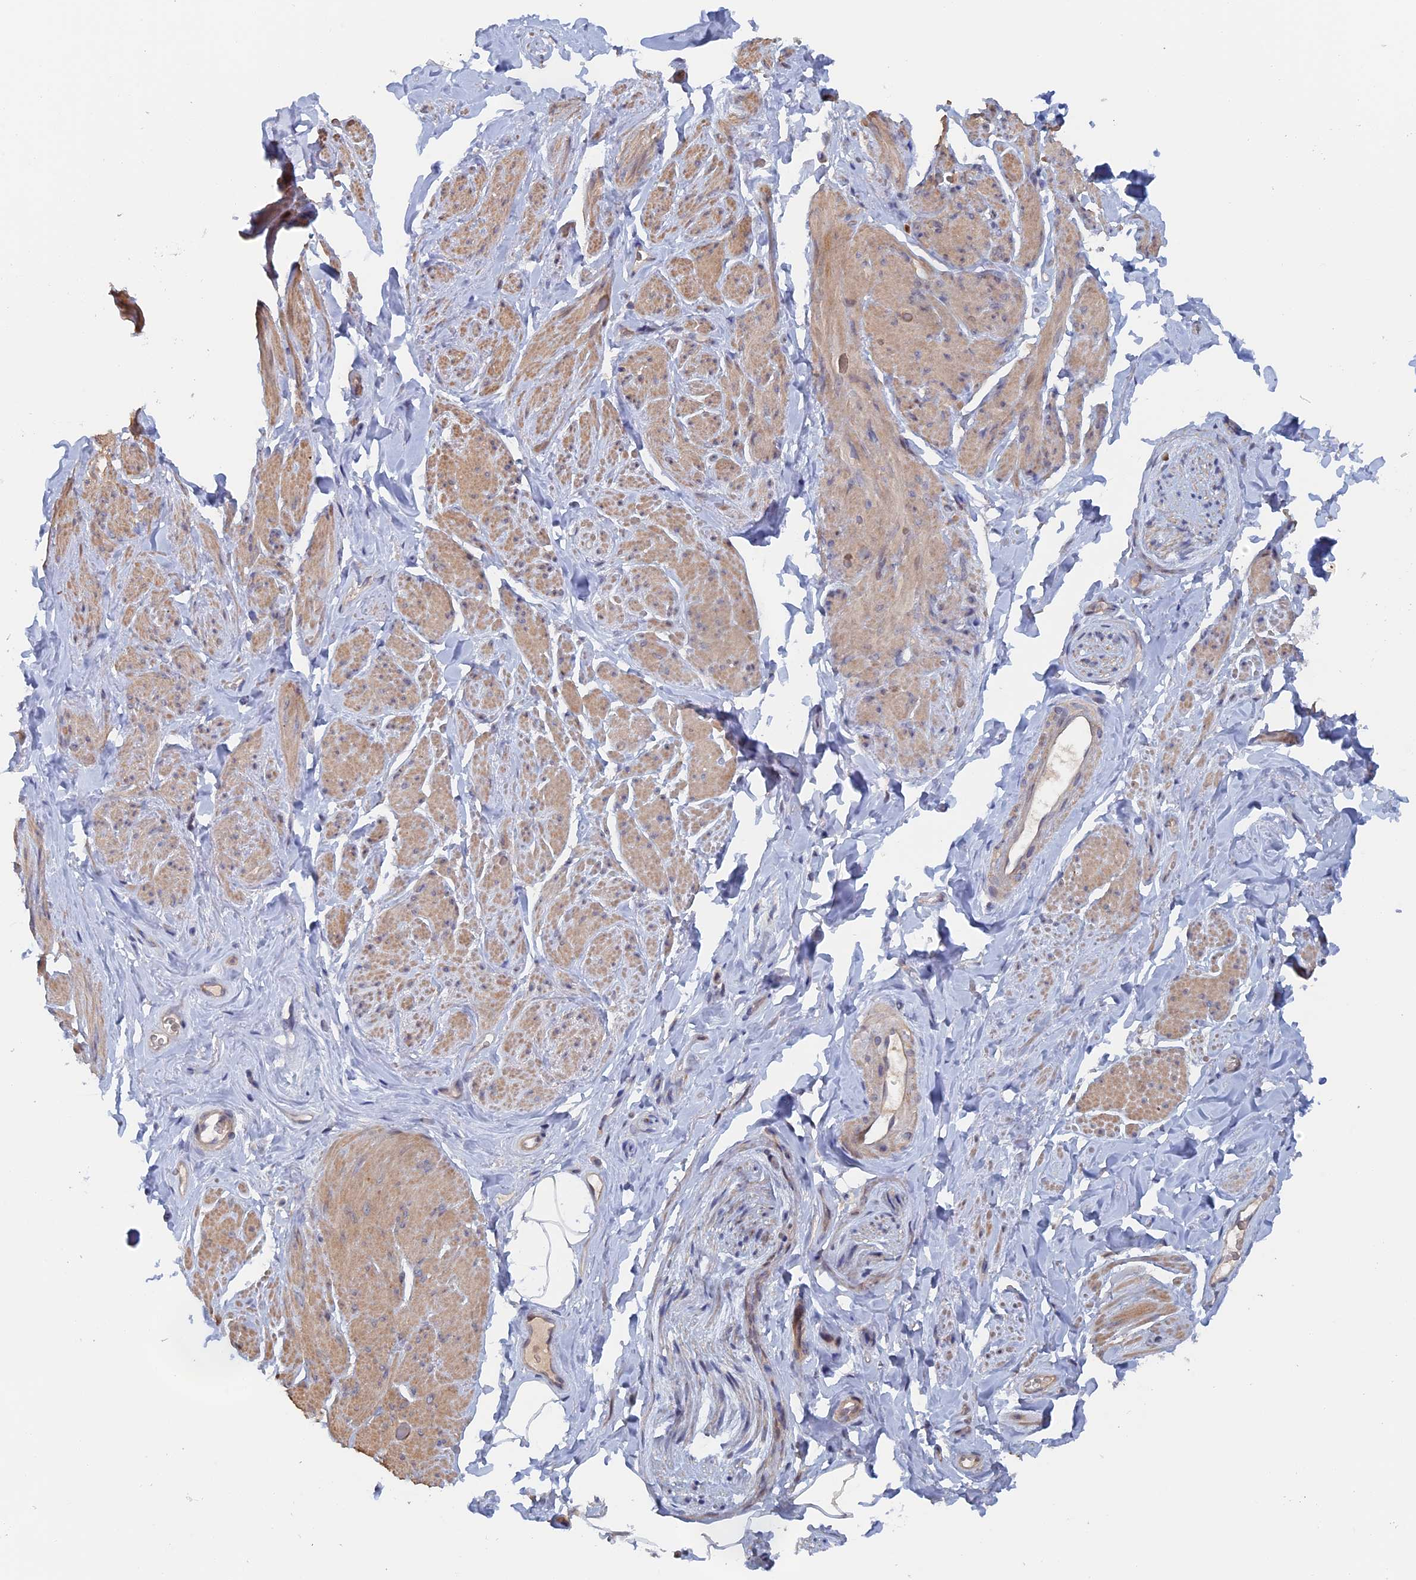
{"staining": {"intensity": "moderate", "quantity": "25%-75%", "location": "cytoplasmic/membranous,nuclear"}, "tissue": "smooth muscle", "cell_type": "Smooth muscle cells", "image_type": "normal", "snomed": [{"axis": "morphology", "description": "Normal tissue, NOS"}, {"axis": "topography", "description": "Smooth muscle"}, {"axis": "topography", "description": "Peripheral nerve tissue"}], "caption": "A micrograph of human smooth muscle stained for a protein reveals moderate cytoplasmic/membranous,nuclear brown staining in smooth muscle cells.", "gene": "ELOVL6", "patient": {"sex": "male", "age": 69}}